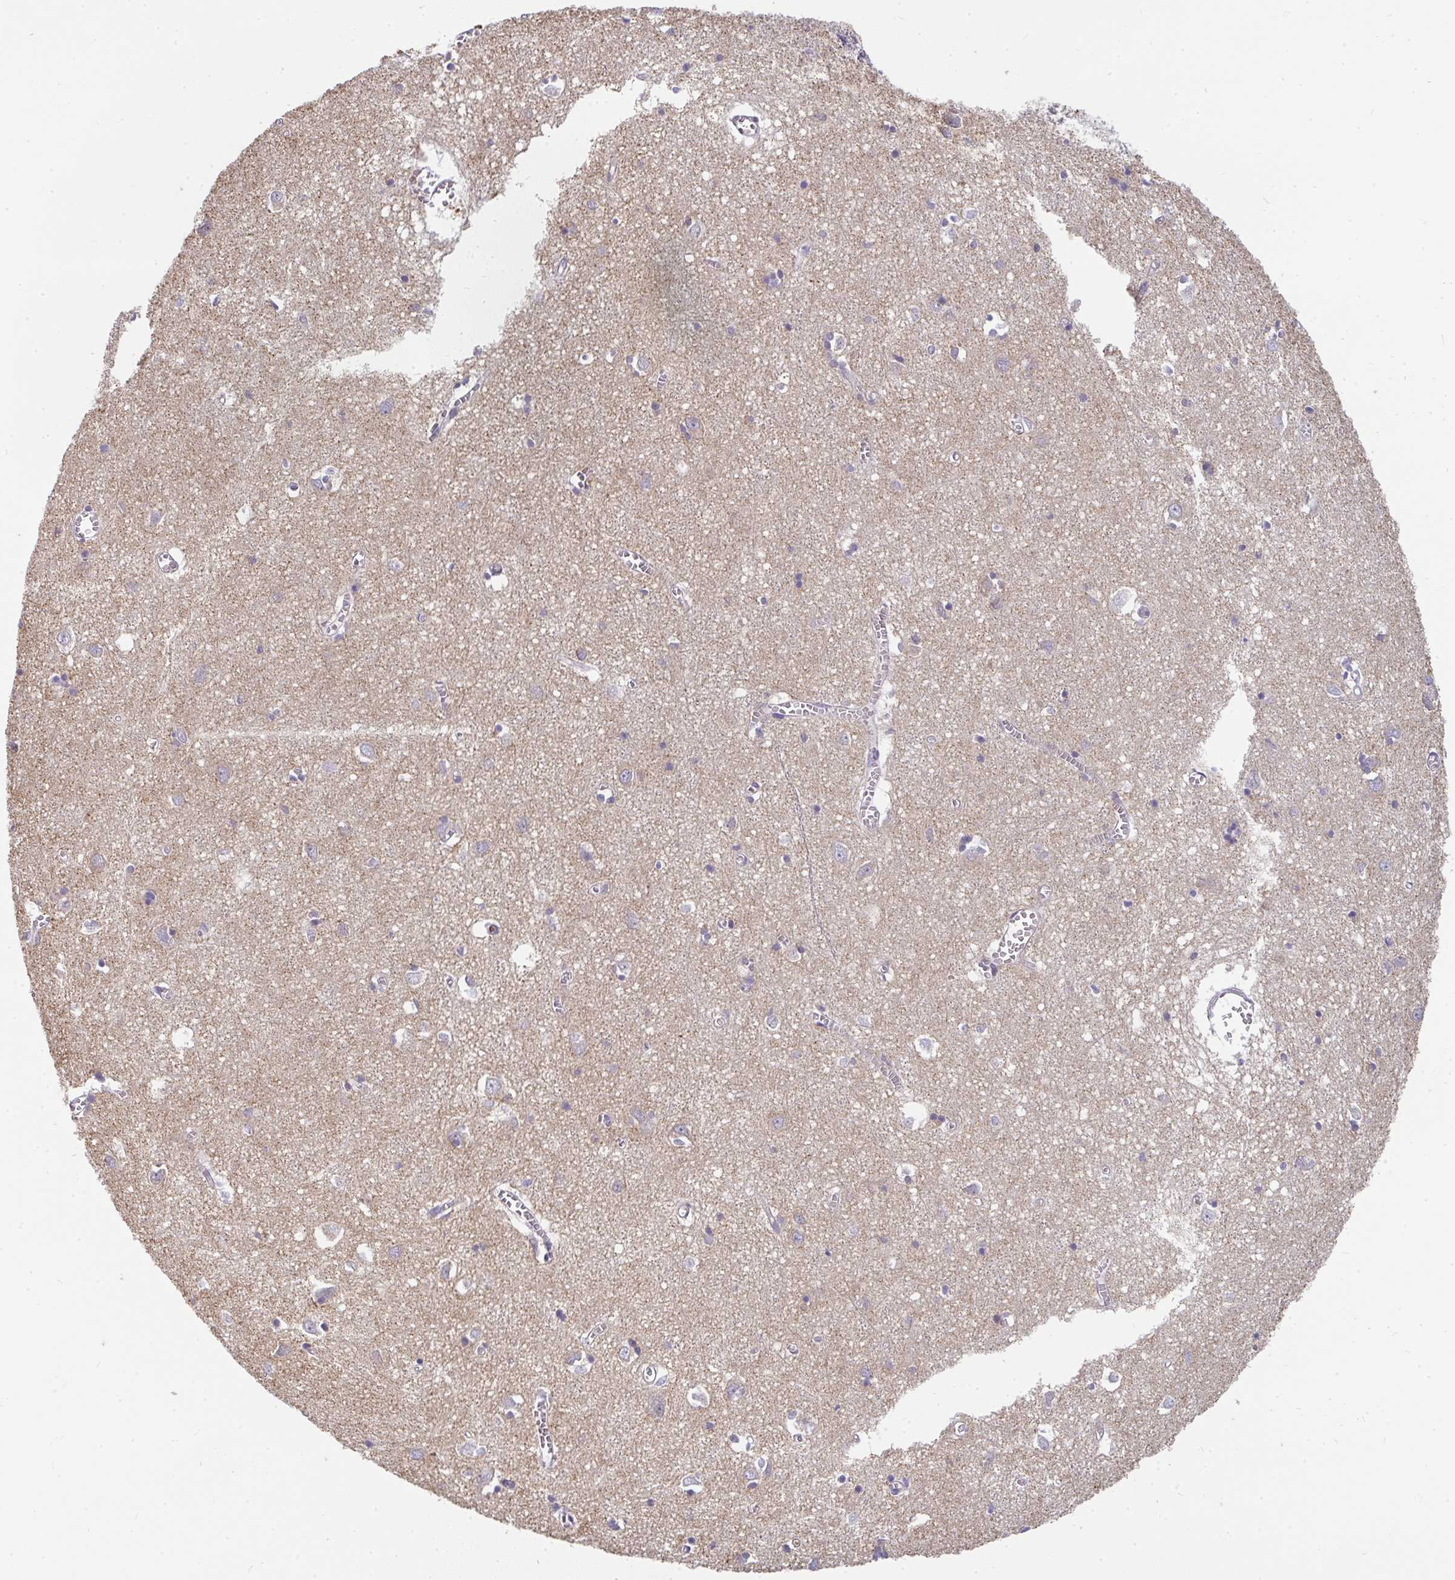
{"staining": {"intensity": "negative", "quantity": "none", "location": "none"}, "tissue": "cerebral cortex", "cell_type": "Endothelial cells", "image_type": "normal", "snomed": [{"axis": "morphology", "description": "Normal tissue, NOS"}, {"axis": "topography", "description": "Cerebral cortex"}], "caption": "IHC image of benign human cerebral cortex stained for a protein (brown), which shows no expression in endothelial cells.", "gene": "CSF3R", "patient": {"sex": "male", "age": 70}}